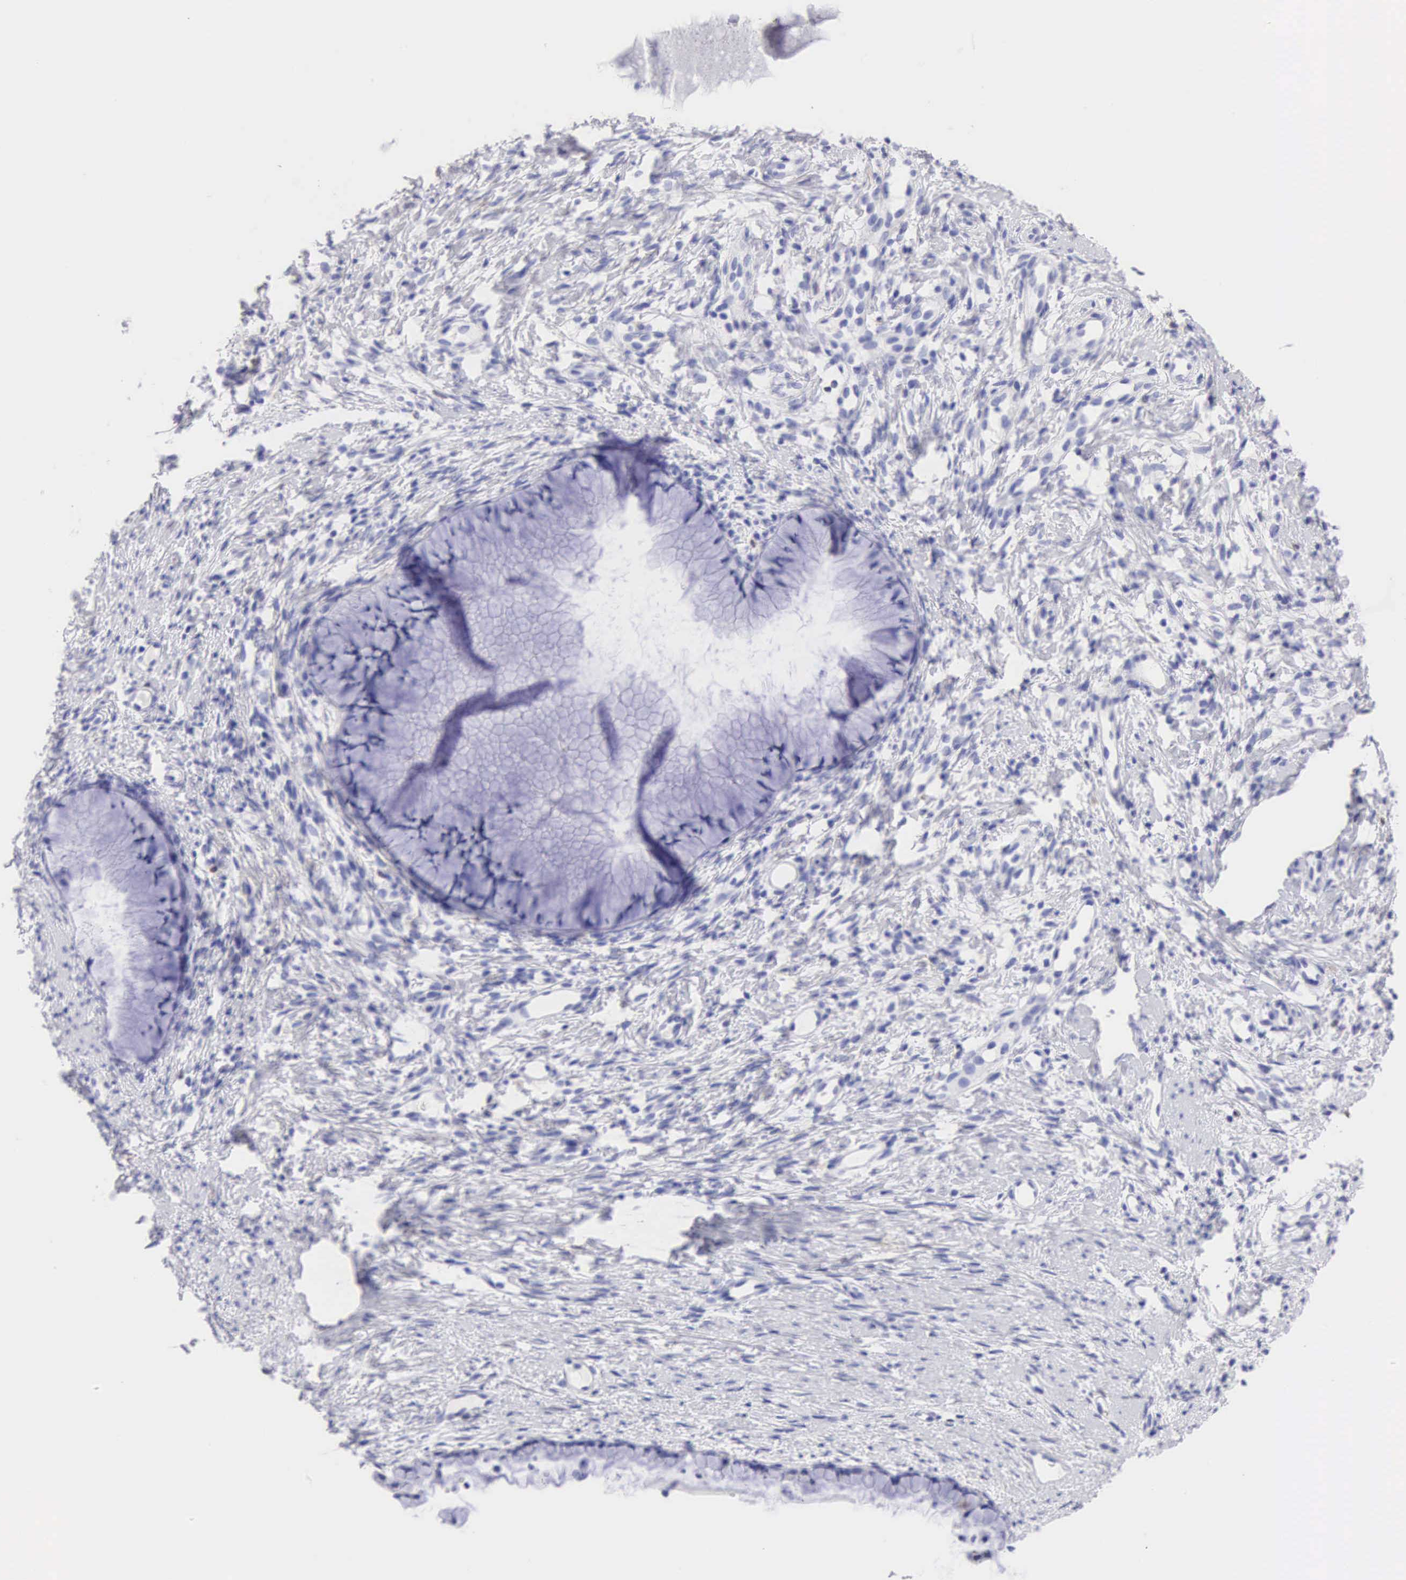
{"staining": {"intensity": "negative", "quantity": "none", "location": "none"}, "tissue": "cervix", "cell_type": "Glandular cells", "image_type": "normal", "snomed": [{"axis": "morphology", "description": "Normal tissue, NOS"}, {"axis": "topography", "description": "Cervix"}], "caption": "Immunohistochemistry photomicrograph of normal cervix: human cervix stained with DAB exhibits no significant protein staining in glandular cells.", "gene": "CDKN2A", "patient": {"sex": "female", "age": 82}}